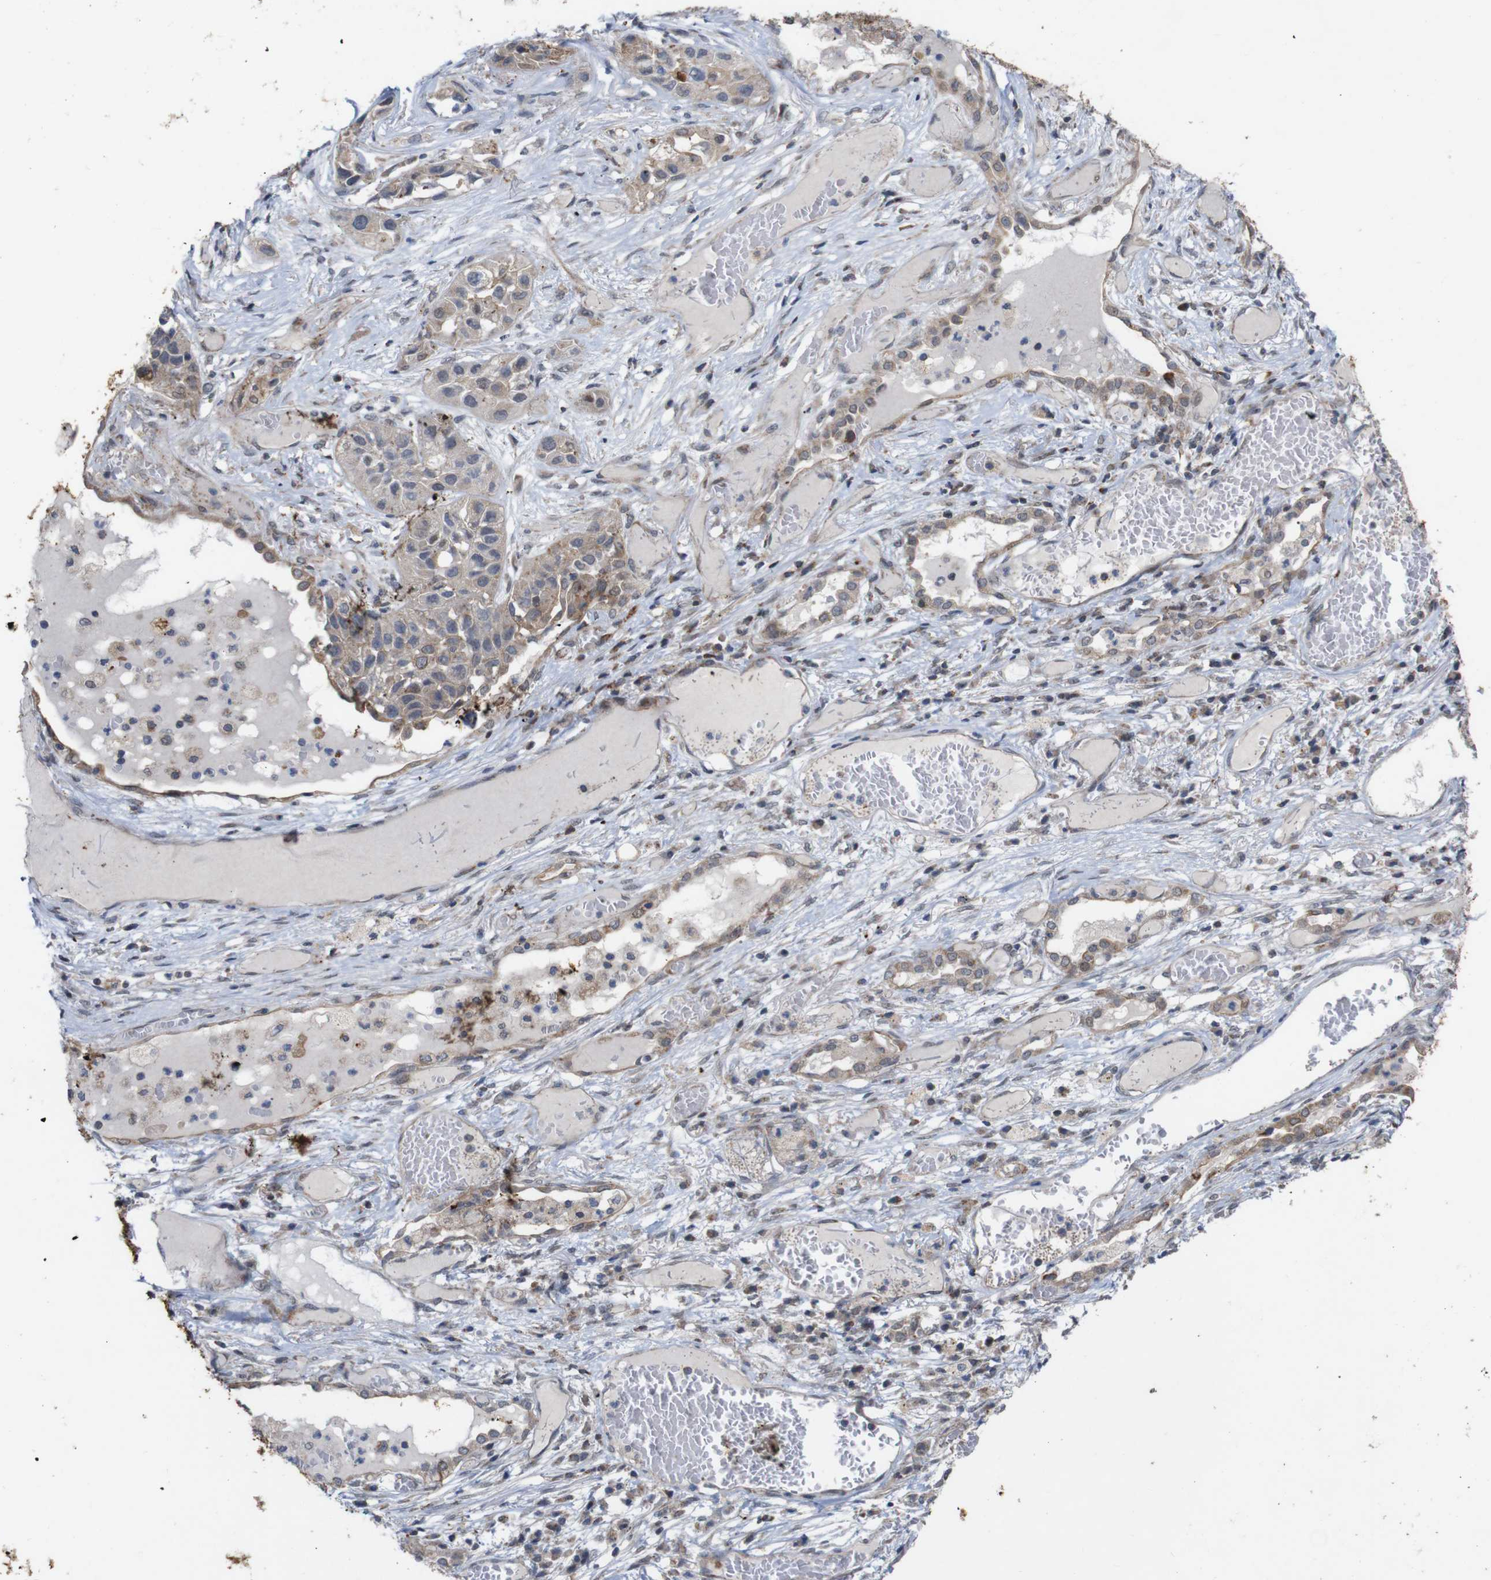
{"staining": {"intensity": "weak", "quantity": ">75%", "location": "cytoplasmic/membranous"}, "tissue": "lung cancer", "cell_type": "Tumor cells", "image_type": "cancer", "snomed": [{"axis": "morphology", "description": "Squamous cell carcinoma, NOS"}, {"axis": "topography", "description": "Lung"}], "caption": "A low amount of weak cytoplasmic/membranous expression is identified in about >75% of tumor cells in squamous cell carcinoma (lung) tissue. The protein is shown in brown color, while the nuclei are stained blue.", "gene": "ATP7B", "patient": {"sex": "male", "age": 71}}